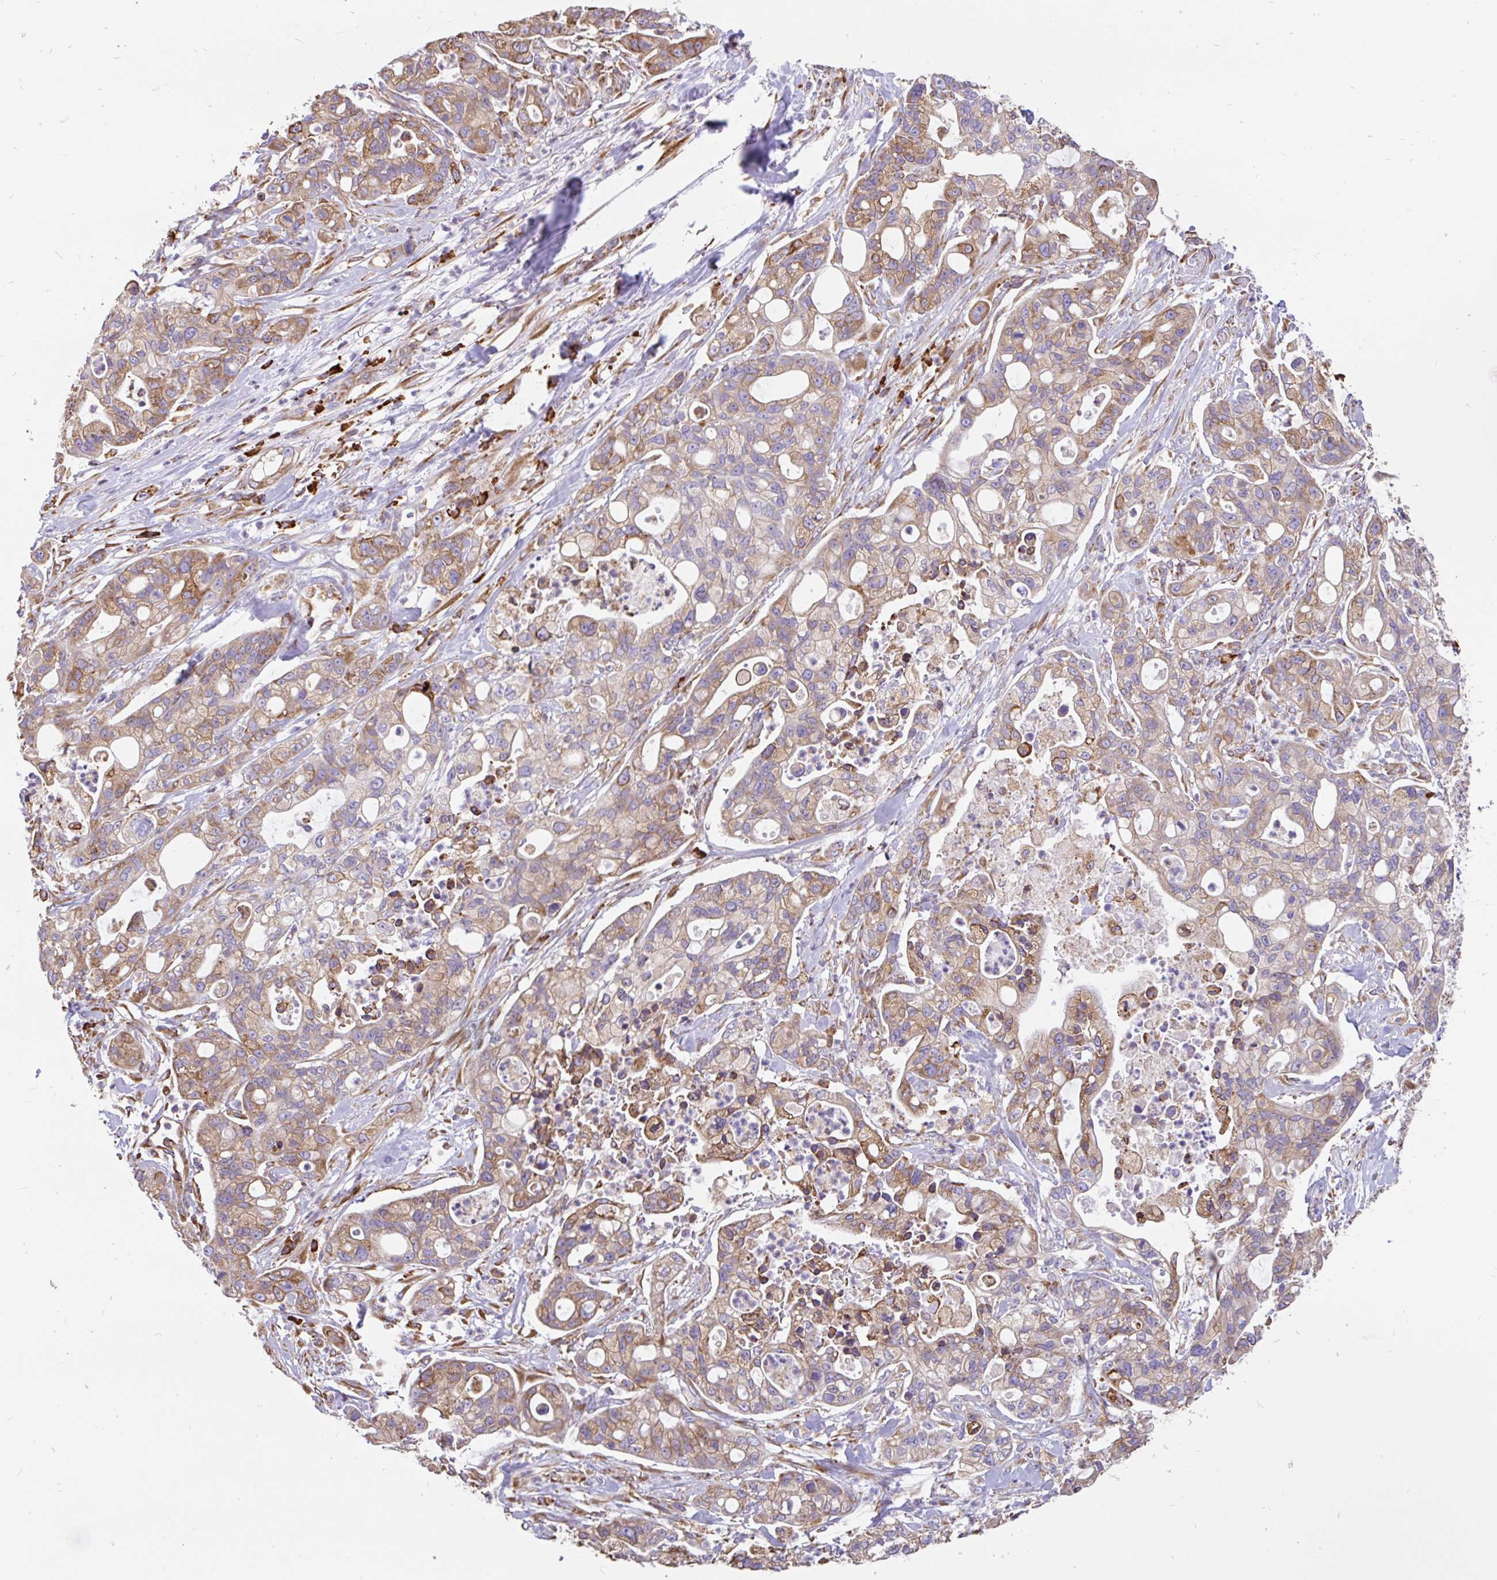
{"staining": {"intensity": "moderate", "quantity": ">75%", "location": "cytoplasmic/membranous"}, "tissue": "pancreatic cancer", "cell_type": "Tumor cells", "image_type": "cancer", "snomed": [{"axis": "morphology", "description": "Adenocarcinoma, NOS"}, {"axis": "topography", "description": "Pancreas"}], "caption": "Adenocarcinoma (pancreatic) stained with a brown dye shows moderate cytoplasmic/membranous positive expression in approximately >75% of tumor cells.", "gene": "EML5", "patient": {"sex": "female", "age": 69}}